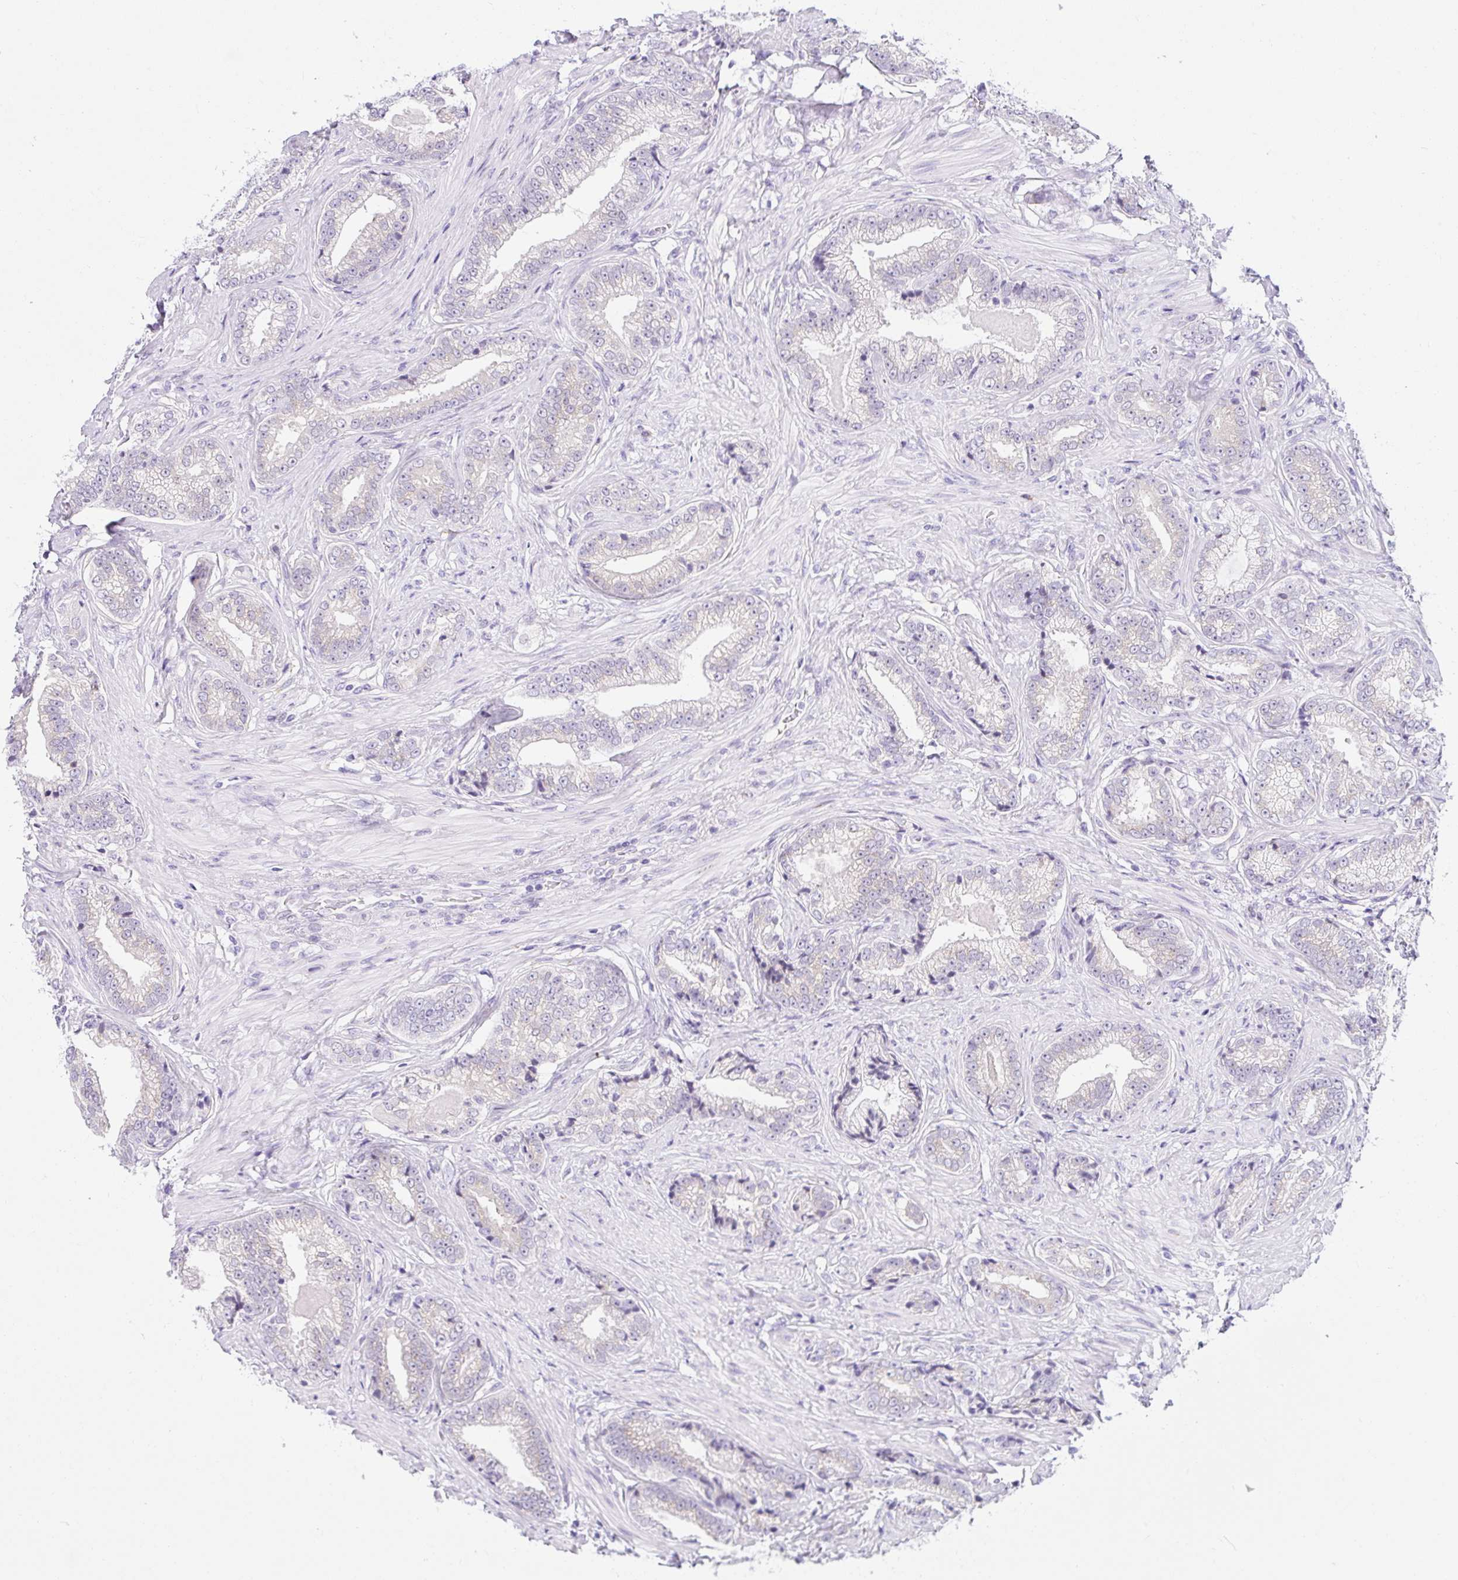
{"staining": {"intensity": "weak", "quantity": "<25%", "location": "cytoplasmic/membranous"}, "tissue": "prostate cancer", "cell_type": "Tumor cells", "image_type": "cancer", "snomed": [{"axis": "morphology", "description": "Adenocarcinoma, Low grade"}, {"axis": "topography", "description": "Prostate"}], "caption": "Histopathology image shows no protein positivity in tumor cells of prostate cancer (adenocarcinoma (low-grade)) tissue.", "gene": "GOLGA8A", "patient": {"sex": "male", "age": 61}}